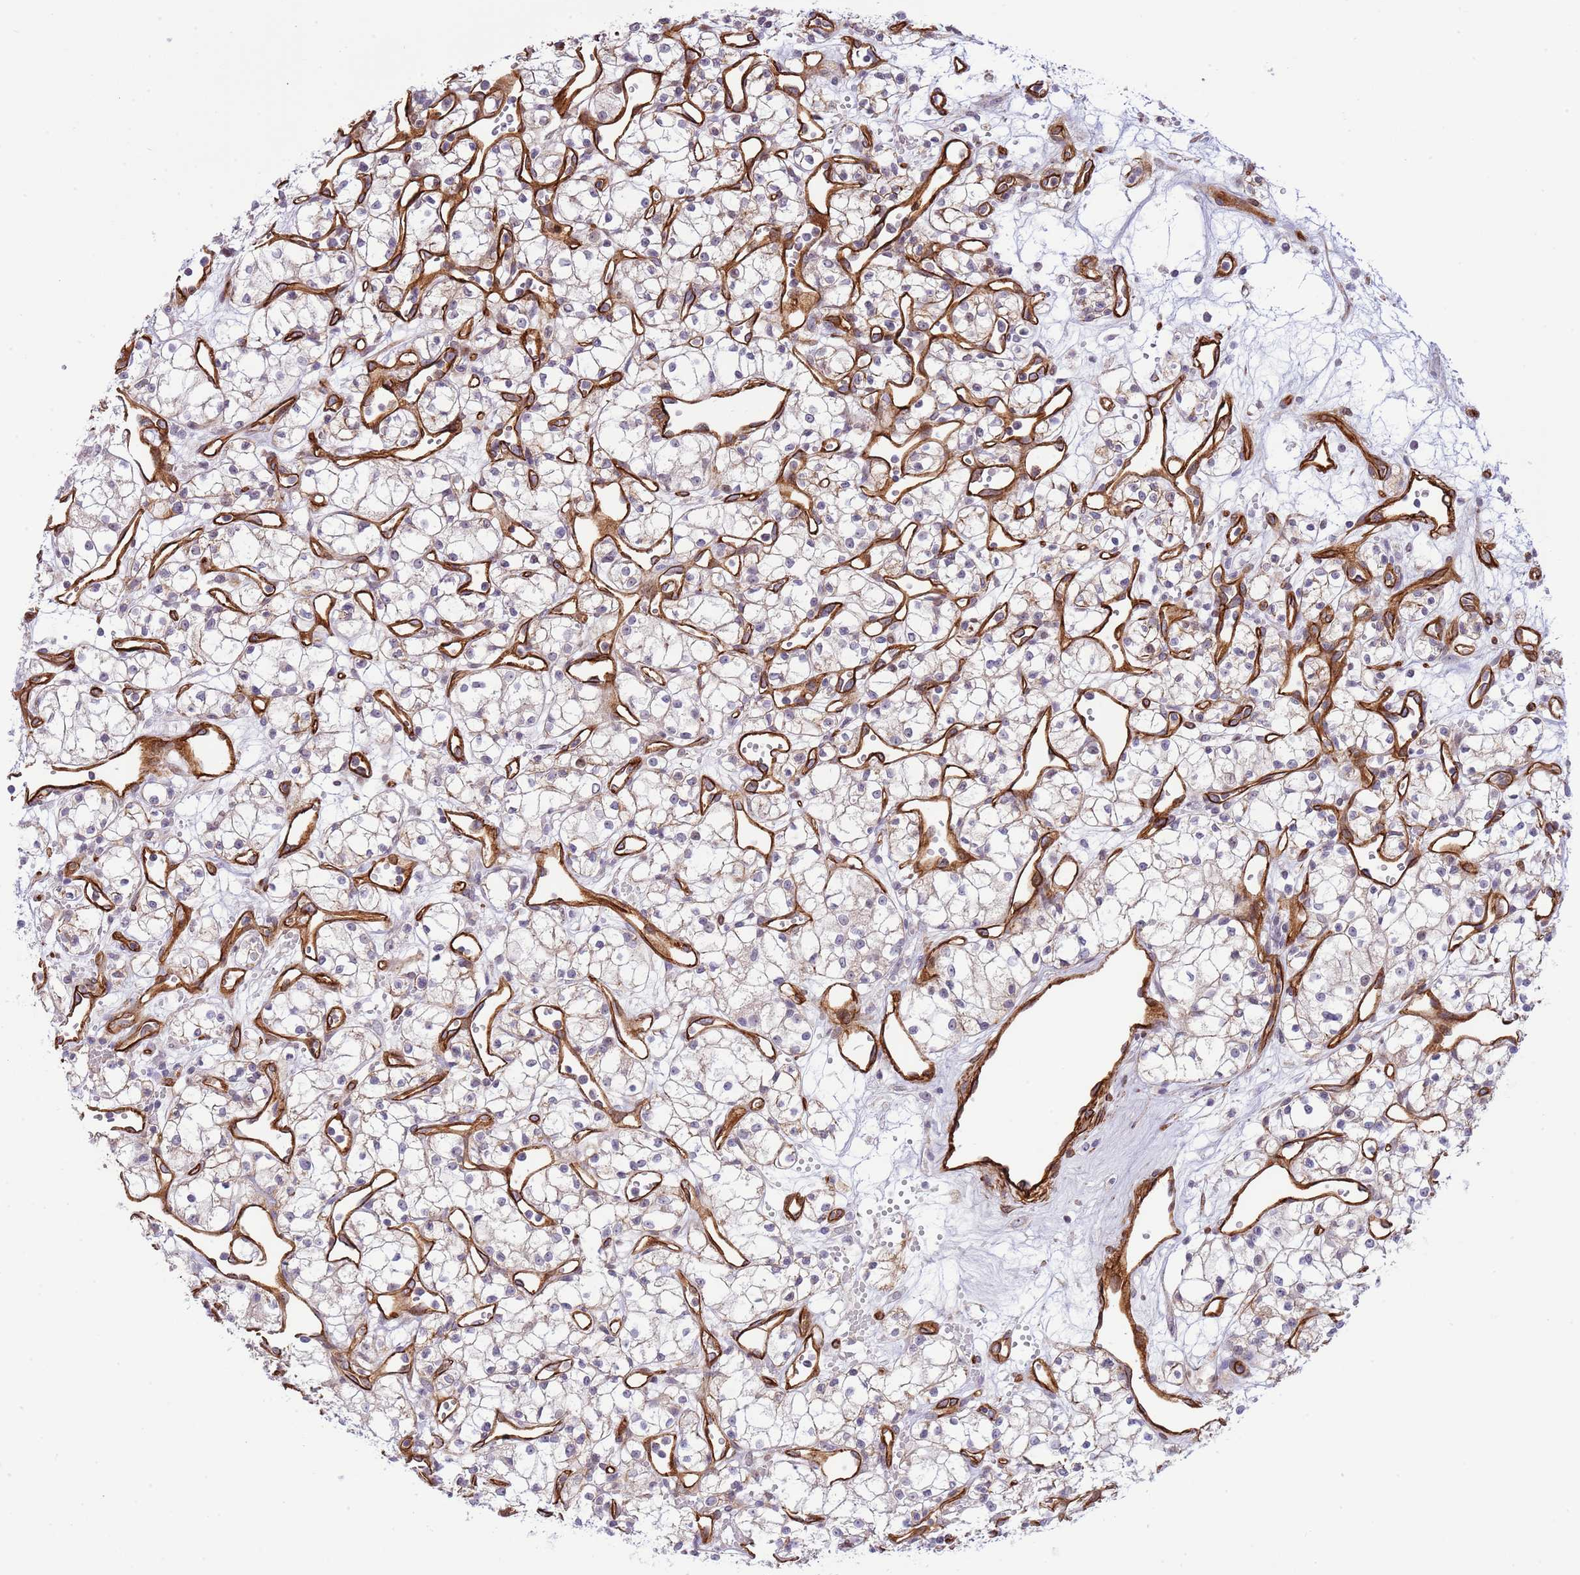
{"staining": {"intensity": "negative", "quantity": "none", "location": "none"}, "tissue": "renal cancer", "cell_type": "Tumor cells", "image_type": "cancer", "snomed": [{"axis": "morphology", "description": "Adenocarcinoma, NOS"}, {"axis": "topography", "description": "Kidney"}], "caption": "Photomicrograph shows no protein staining in tumor cells of renal adenocarcinoma tissue.", "gene": "NEK3", "patient": {"sex": "male", "age": 59}}